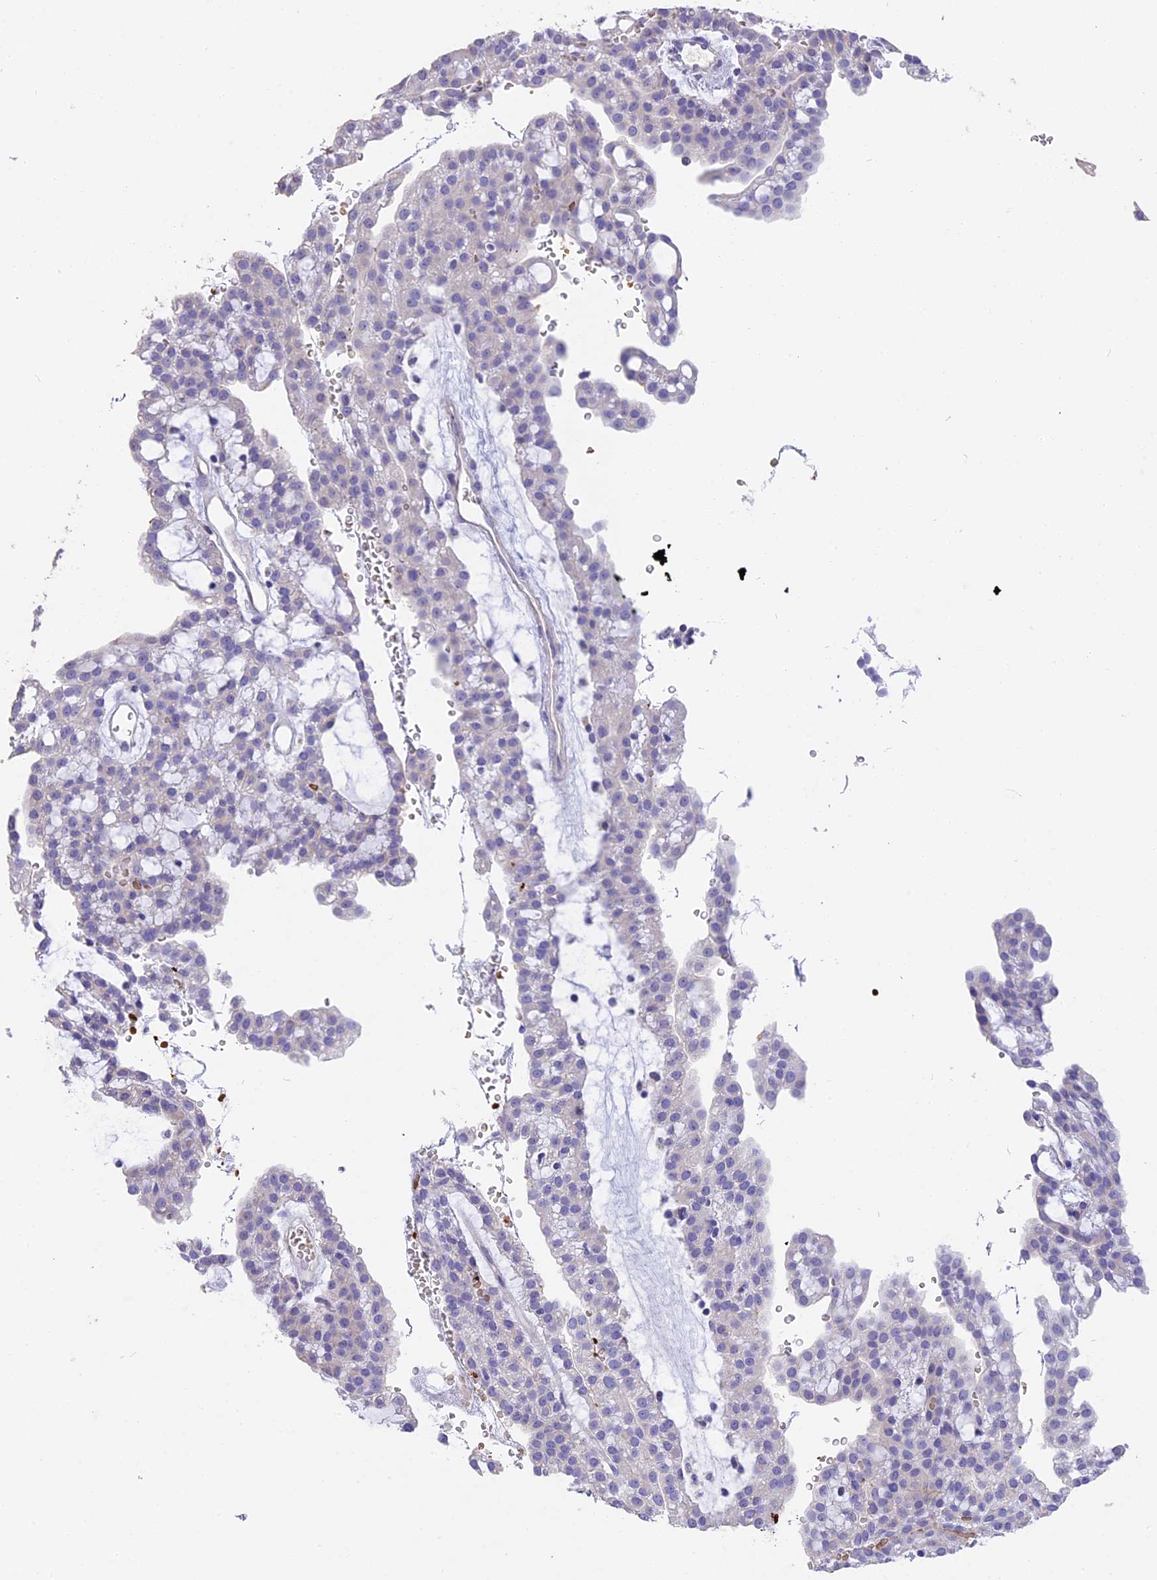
{"staining": {"intensity": "negative", "quantity": "none", "location": "none"}, "tissue": "renal cancer", "cell_type": "Tumor cells", "image_type": "cancer", "snomed": [{"axis": "morphology", "description": "Adenocarcinoma, NOS"}, {"axis": "topography", "description": "Kidney"}], "caption": "The photomicrograph shows no staining of tumor cells in adenocarcinoma (renal).", "gene": "TNNC2", "patient": {"sex": "male", "age": 63}}